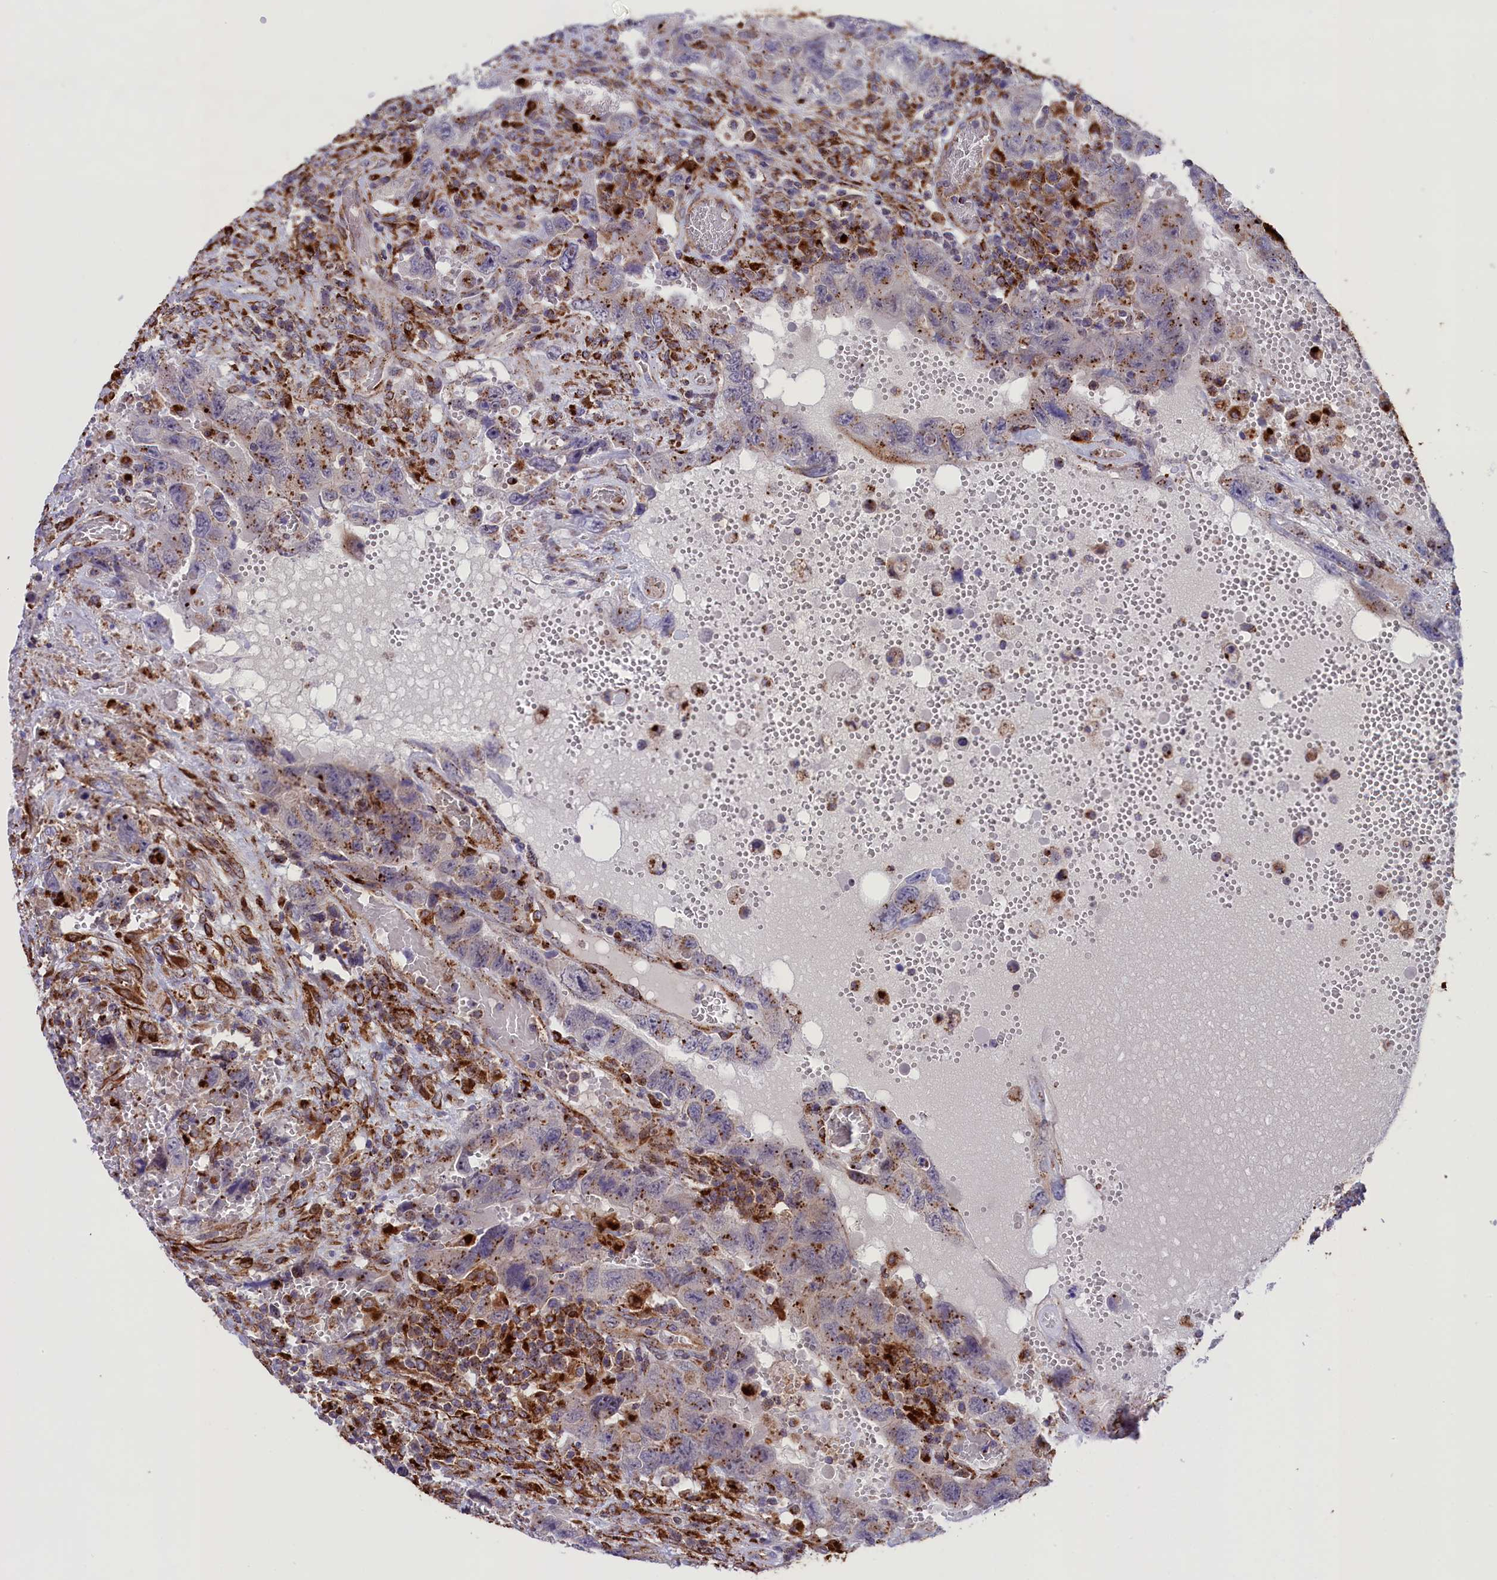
{"staining": {"intensity": "moderate", "quantity": "<25%", "location": "cytoplasmic/membranous"}, "tissue": "testis cancer", "cell_type": "Tumor cells", "image_type": "cancer", "snomed": [{"axis": "morphology", "description": "Carcinoma, Embryonal, NOS"}, {"axis": "topography", "description": "Testis"}], "caption": "An IHC histopathology image of neoplastic tissue is shown. Protein staining in brown labels moderate cytoplasmic/membranous positivity in testis cancer (embryonal carcinoma) within tumor cells.", "gene": "MAN2B1", "patient": {"sex": "male", "age": 26}}